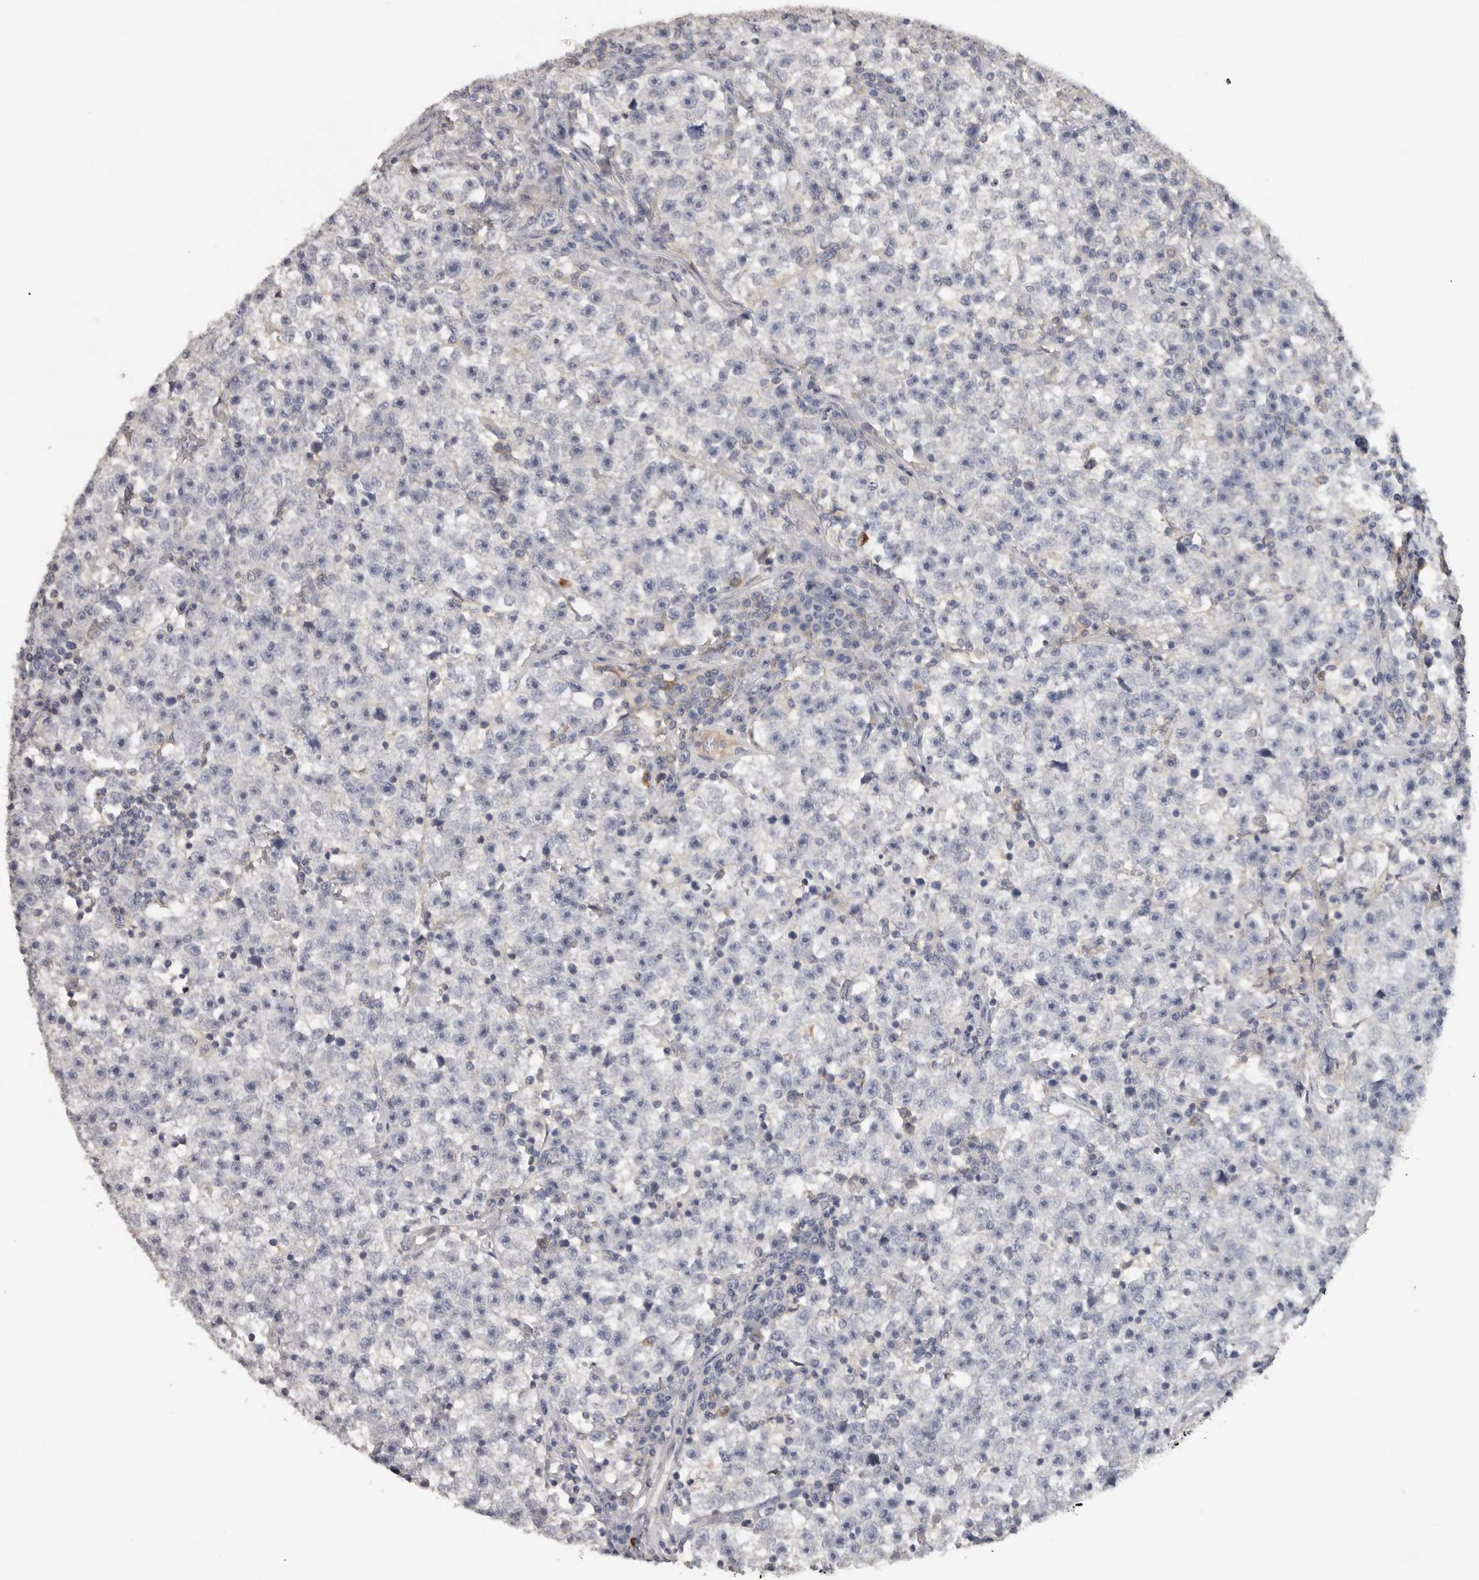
{"staining": {"intensity": "negative", "quantity": "none", "location": "none"}, "tissue": "testis cancer", "cell_type": "Tumor cells", "image_type": "cancer", "snomed": [{"axis": "morphology", "description": "Seminoma, NOS"}, {"axis": "topography", "description": "Testis"}], "caption": "A high-resolution micrograph shows IHC staining of testis cancer (seminoma), which exhibits no significant staining in tumor cells.", "gene": "WDTC1", "patient": {"sex": "male", "age": 22}}